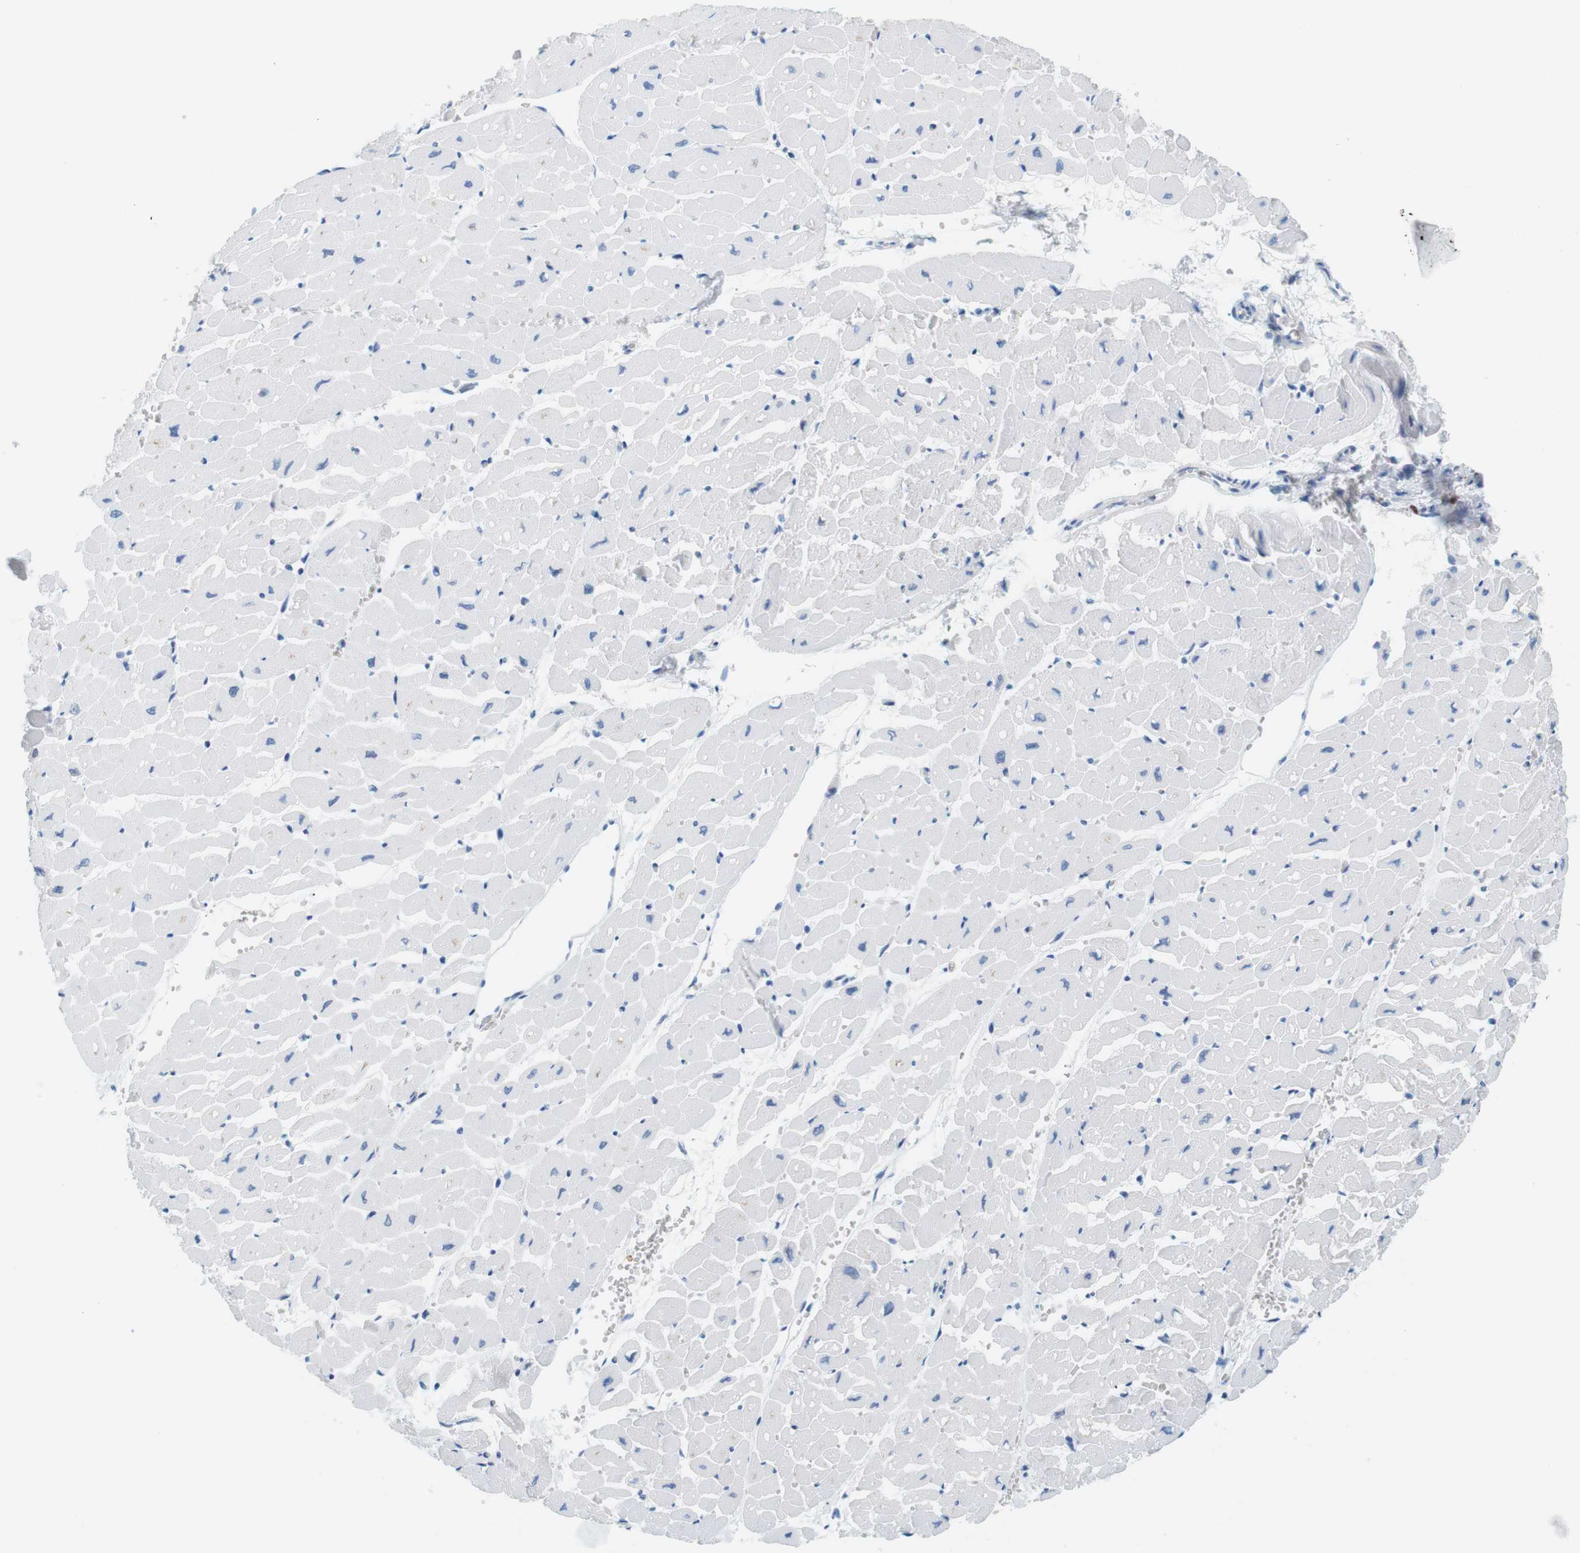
{"staining": {"intensity": "weak", "quantity": "<25%", "location": "cytoplasmic/membranous"}, "tissue": "heart muscle", "cell_type": "Cardiomyocytes", "image_type": "normal", "snomed": [{"axis": "morphology", "description": "Normal tissue, NOS"}, {"axis": "topography", "description": "Heart"}], "caption": "DAB immunohistochemical staining of normal heart muscle reveals no significant positivity in cardiomyocytes. (DAB immunohistochemistry with hematoxylin counter stain).", "gene": "CYP2C9", "patient": {"sex": "male", "age": 45}}